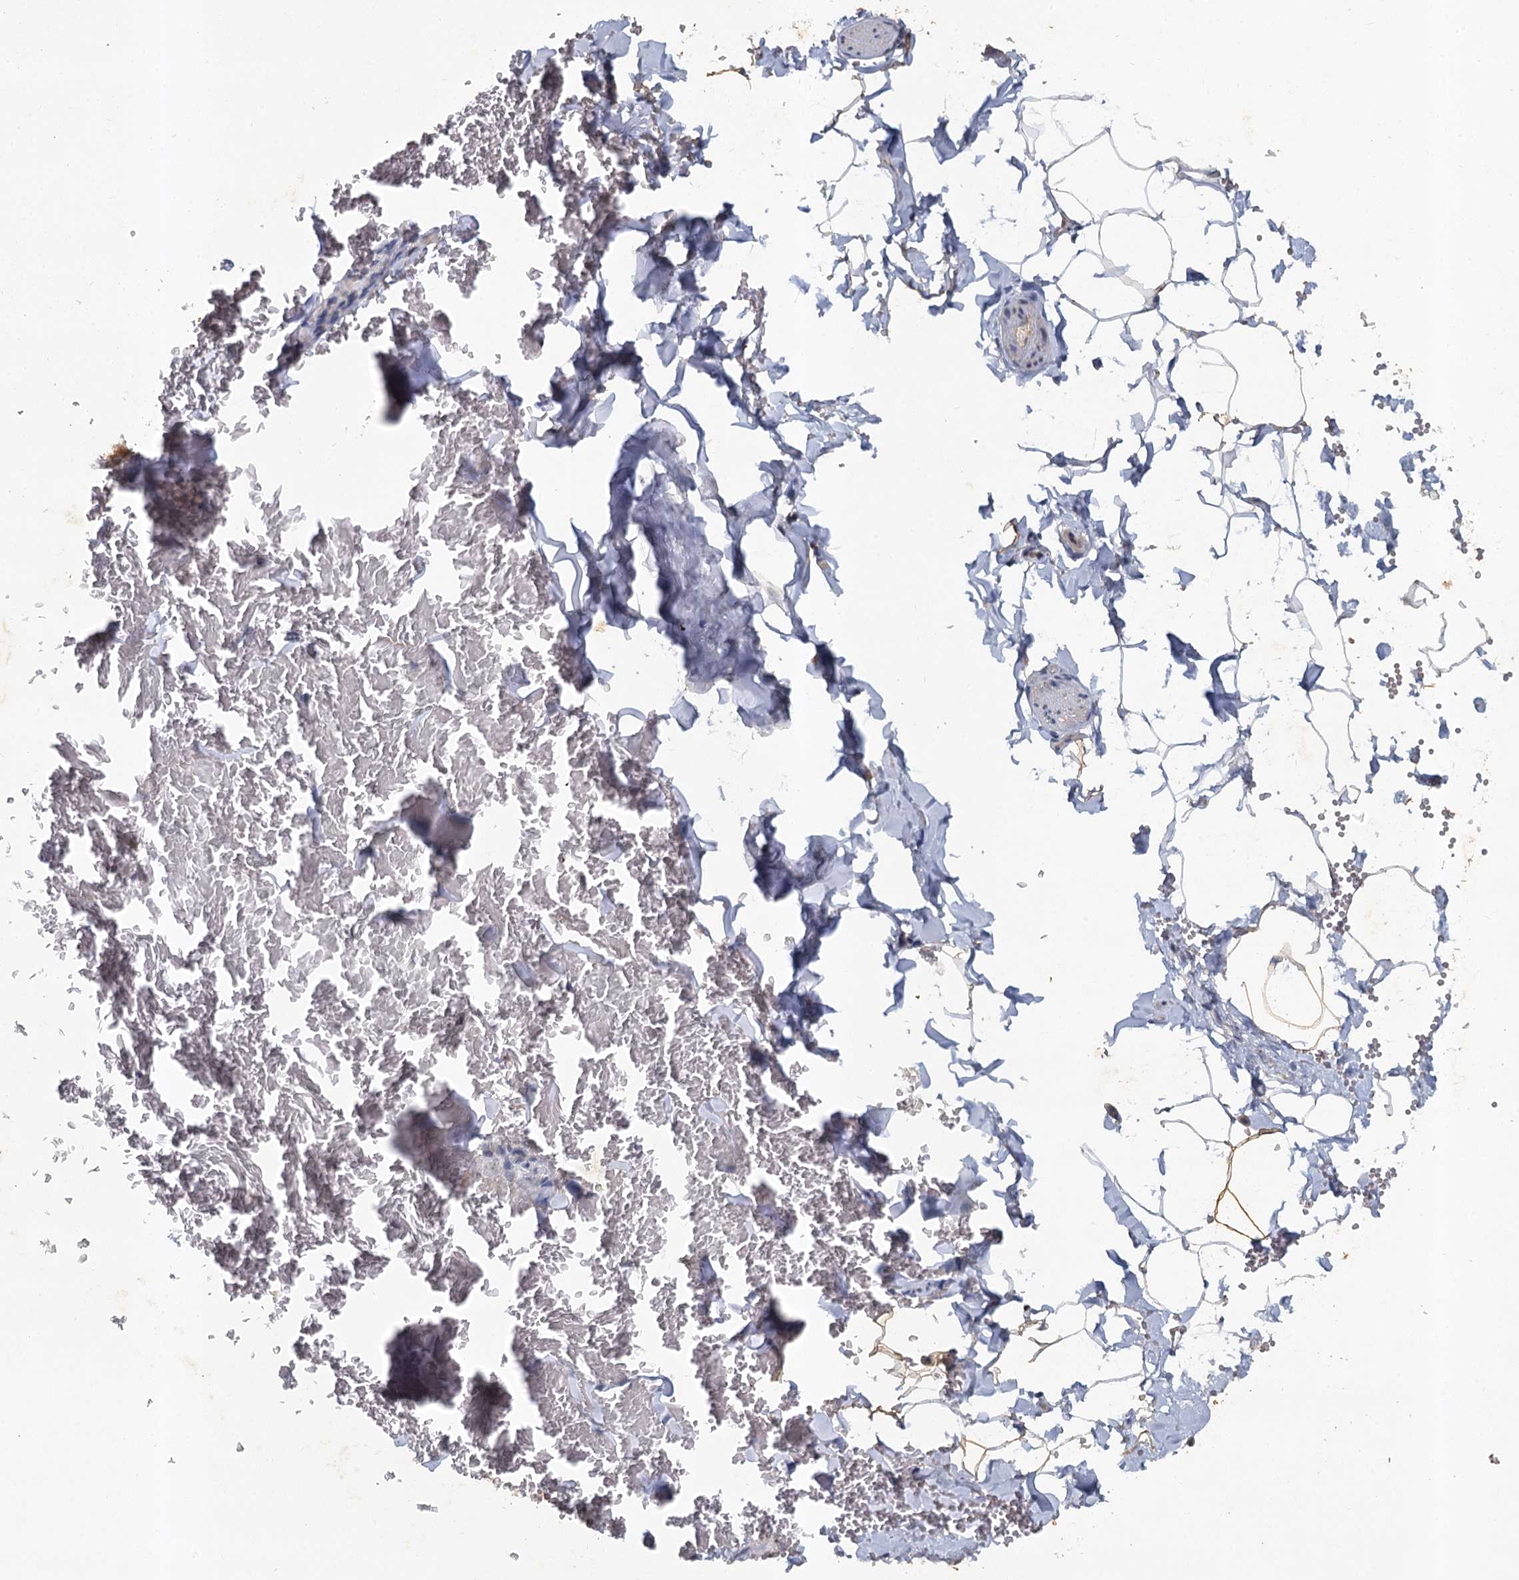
{"staining": {"intensity": "negative", "quantity": "none", "location": "none"}, "tissue": "adipose tissue", "cell_type": "Adipocytes", "image_type": "normal", "snomed": [{"axis": "morphology", "description": "Normal tissue, NOS"}, {"axis": "topography", "description": "Gallbladder"}, {"axis": "topography", "description": "Peripheral nerve tissue"}], "caption": "The micrograph reveals no significant expression in adipocytes of adipose tissue. (DAB (3,3'-diaminobenzidine) immunohistochemistry (IHC) visualized using brightfield microscopy, high magnification).", "gene": "MUCL1", "patient": {"sex": "male", "age": 38}}